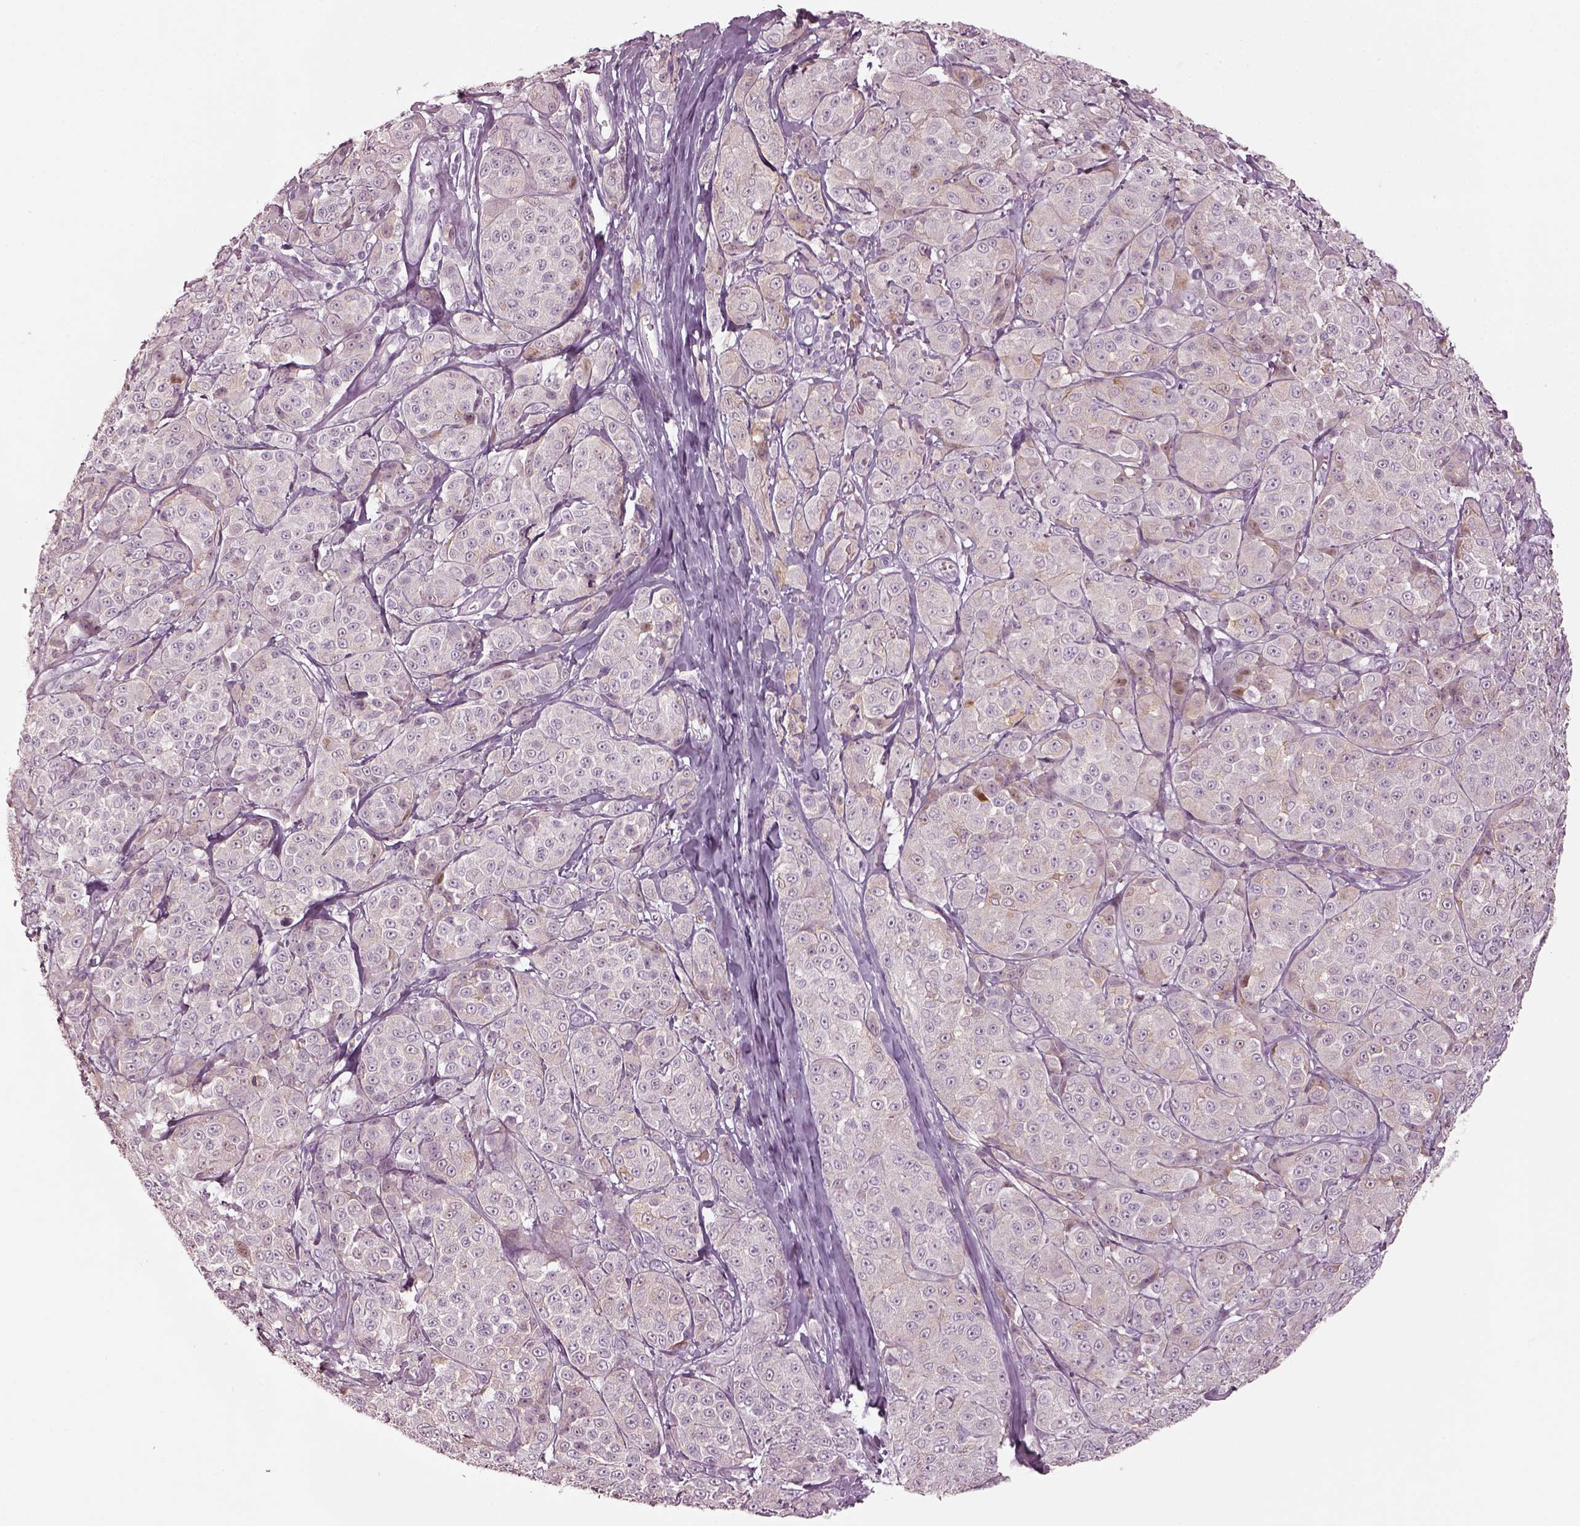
{"staining": {"intensity": "weak", "quantity": "<25%", "location": "cytoplasmic/membranous"}, "tissue": "melanoma", "cell_type": "Tumor cells", "image_type": "cancer", "snomed": [{"axis": "morphology", "description": "Malignant melanoma, NOS"}, {"axis": "topography", "description": "Skin"}], "caption": "IHC of melanoma displays no positivity in tumor cells.", "gene": "SPATA6L", "patient": {"sex": "male", "age": 89}}